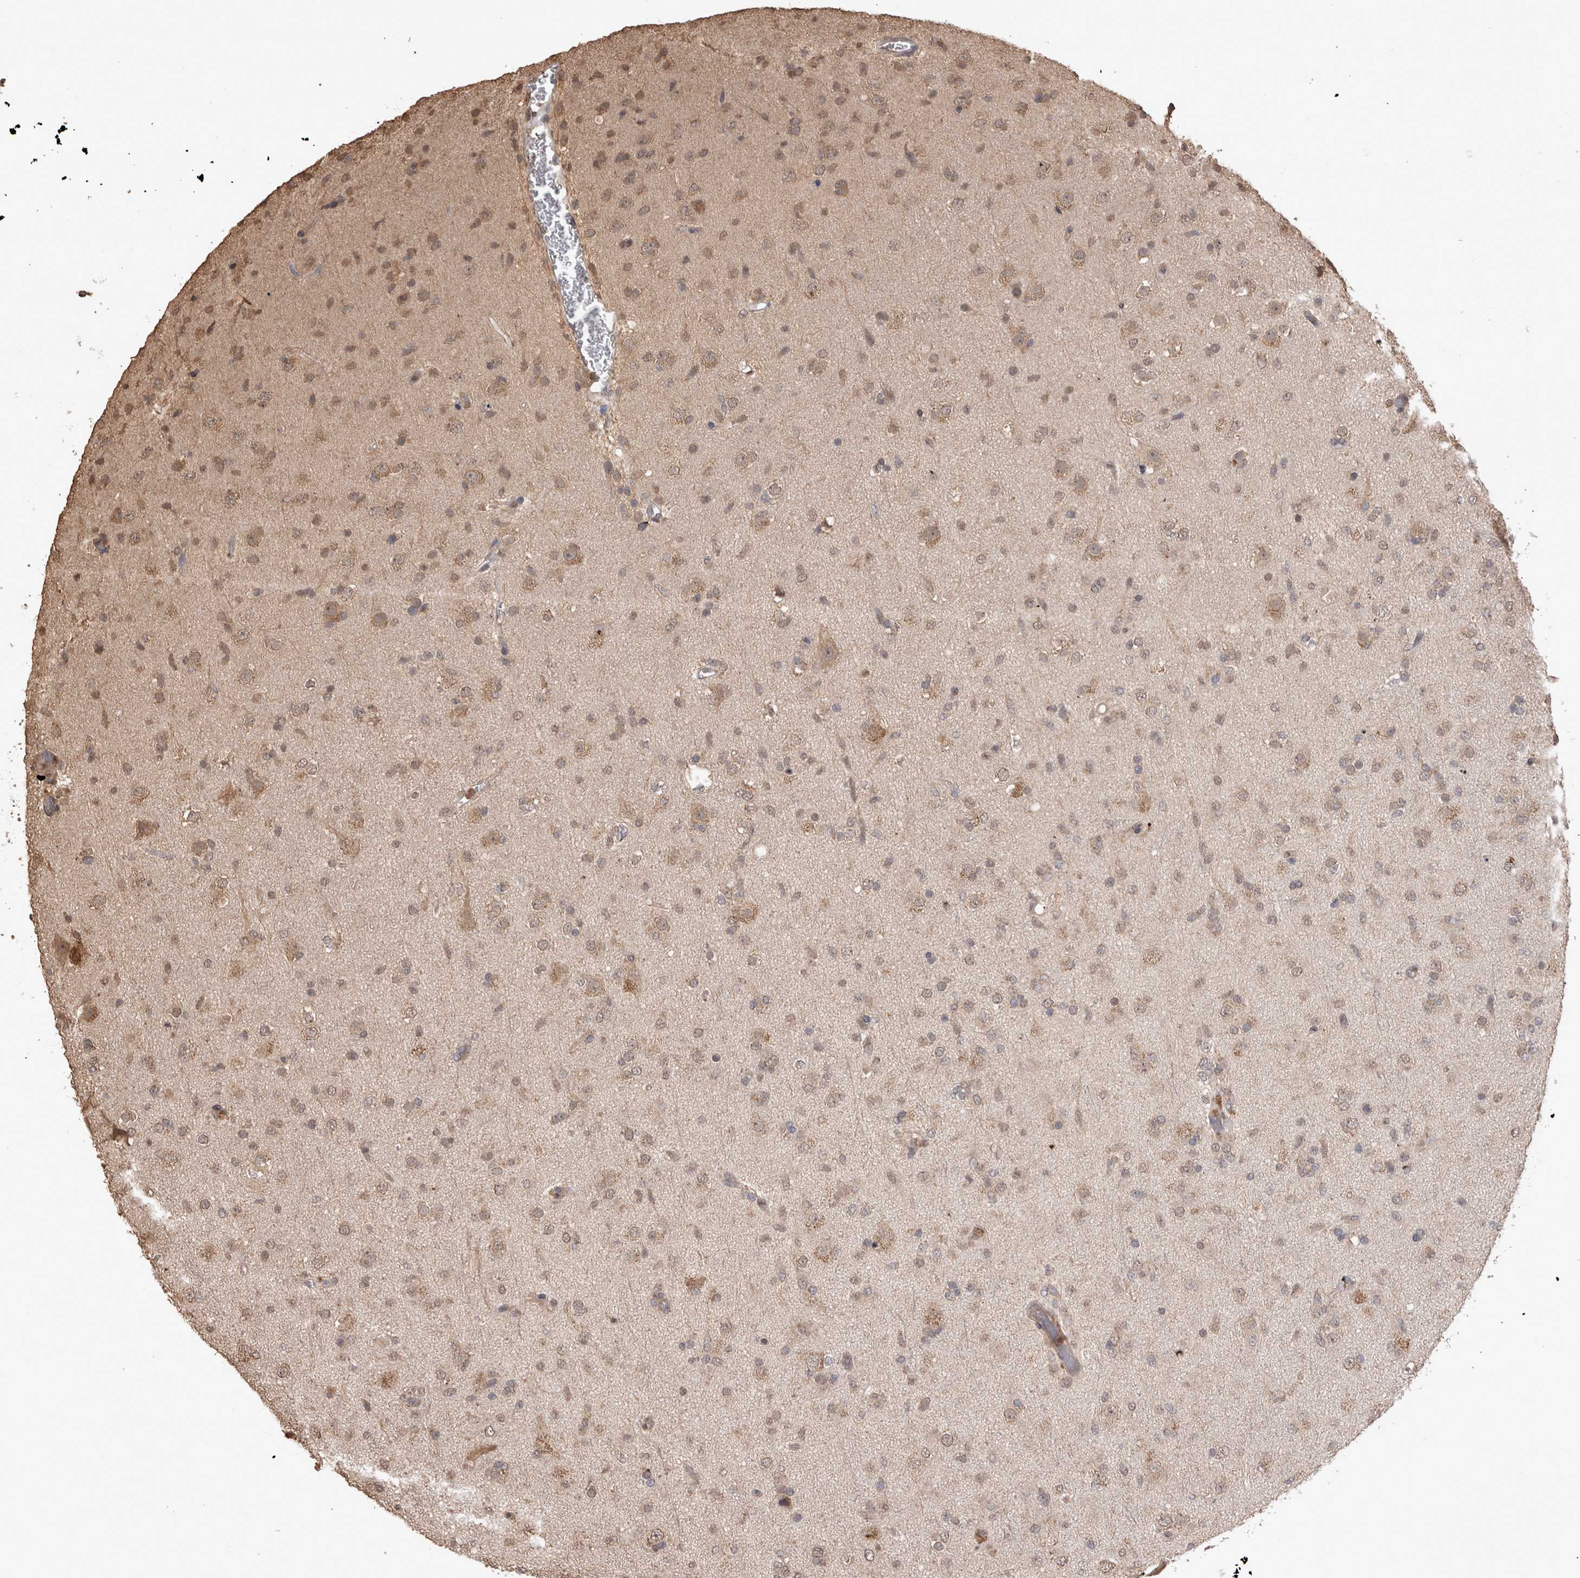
{"staining": {"intensity": "weak", "quantity": "25%-75%", "location": "cytoplasmic/membranous"}, "tissue": "glioma", "cell_type": "Tumor cells", "image_type": "cancer", "snomed": [{"axis": "morphology", "description": "Glioma, malignant, Low grade"}, {"axis": "topography", "description": "Brain"}], "caption": "Protein positivity by IHC displays weak cytoplasmic/membranous expression in about 25%-75% of tumor cells in malignant low-grade glioma. Nuclei are stained in blue.", "gene": "SOCS5", "patient": {"sex": "male", "age": 65}}